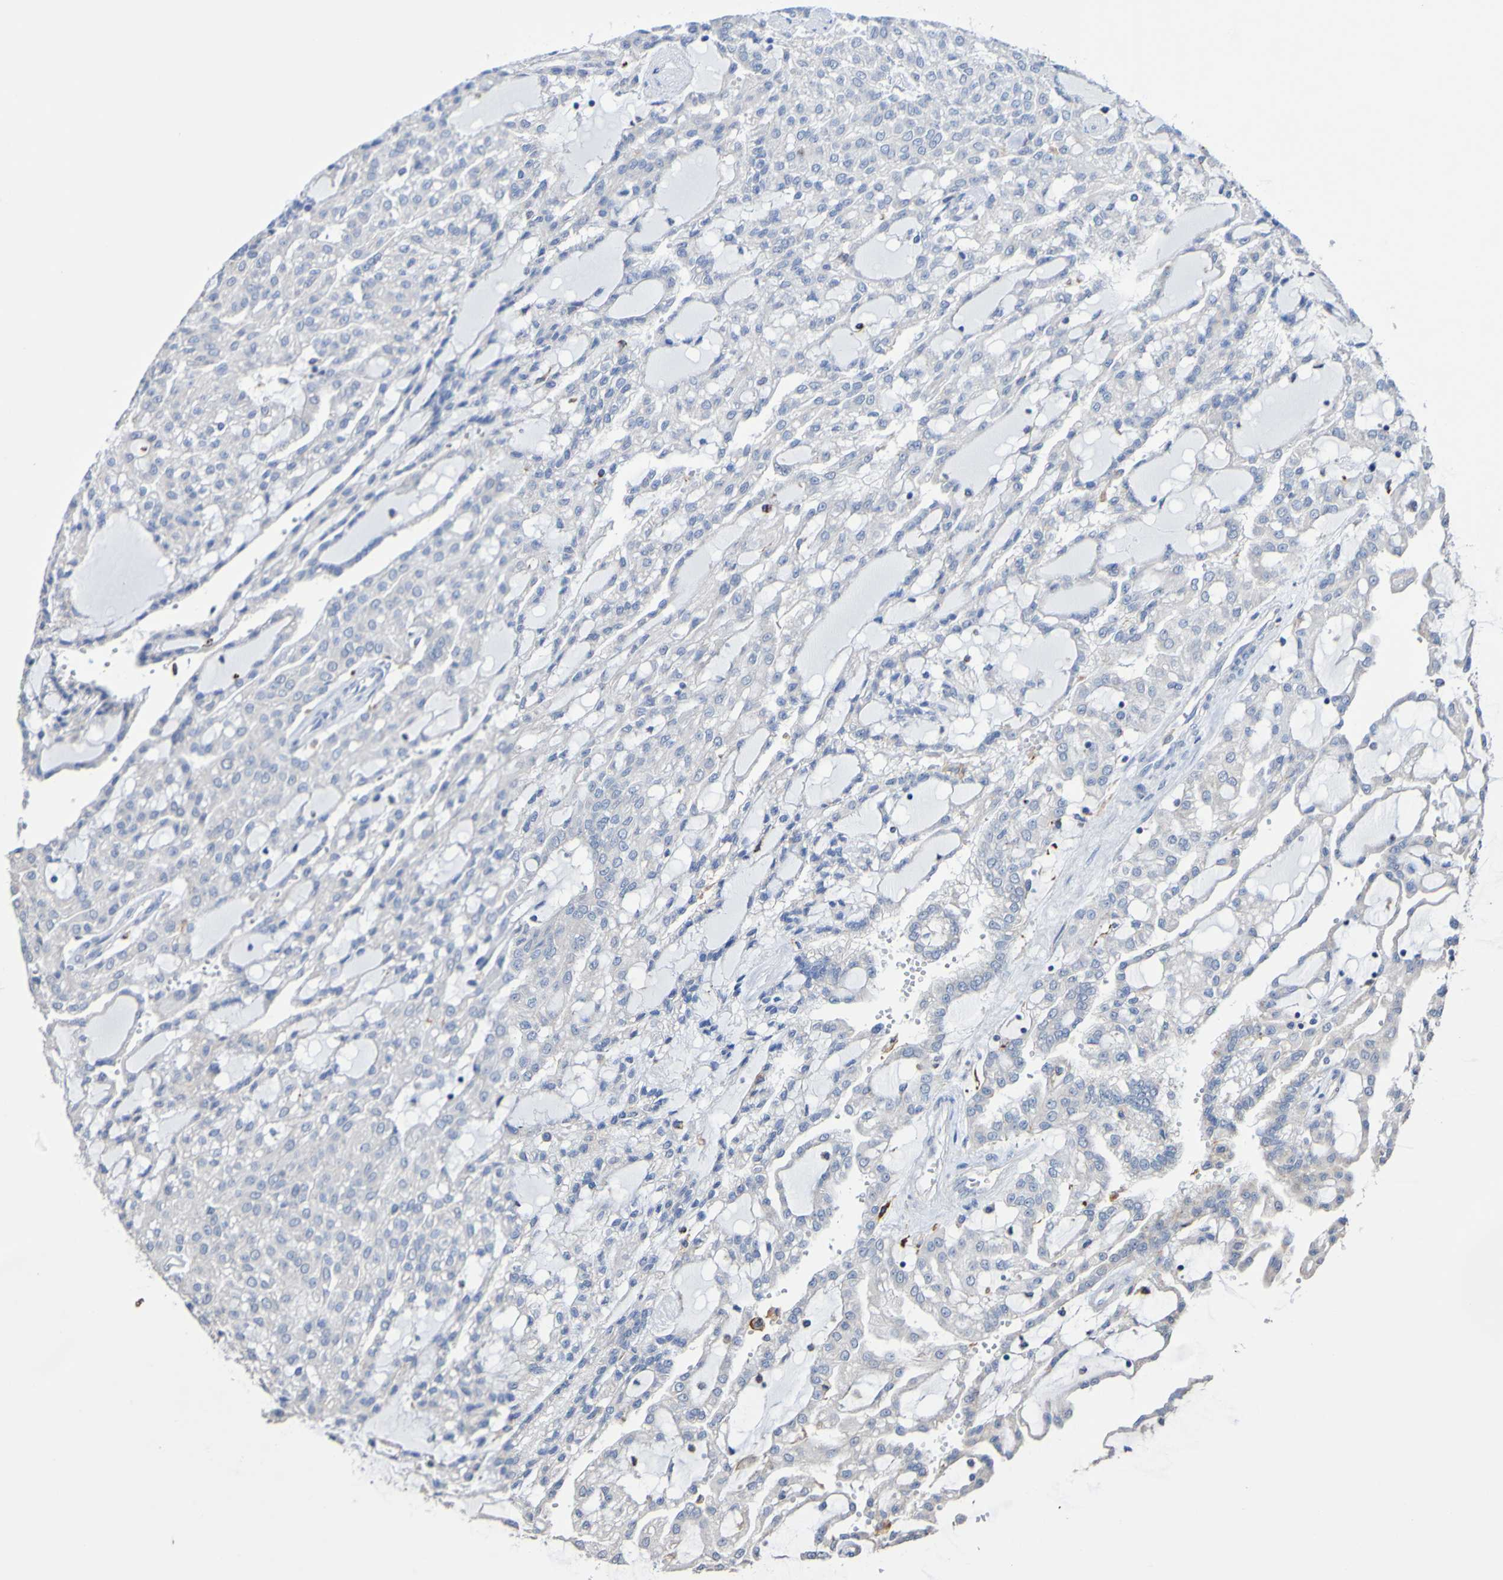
{"staining": {"intensity": "negative", "quantity": "none", "location": "none"}, "tissue": "renal cancer", "cell_type": "Tumor cells", "image_type": "cancer", "snomed": [{"axis": "morphology", "description": "Adenocarcinoma, NOS"}, {"axis": "topography", "description": "Kidney"}], "caption": "Tumor cells show no significant positivity in renal cancer (adenocarcinoma).", "gene": "SLC3A2", "patient": {"sex": "male", "age": 63}}